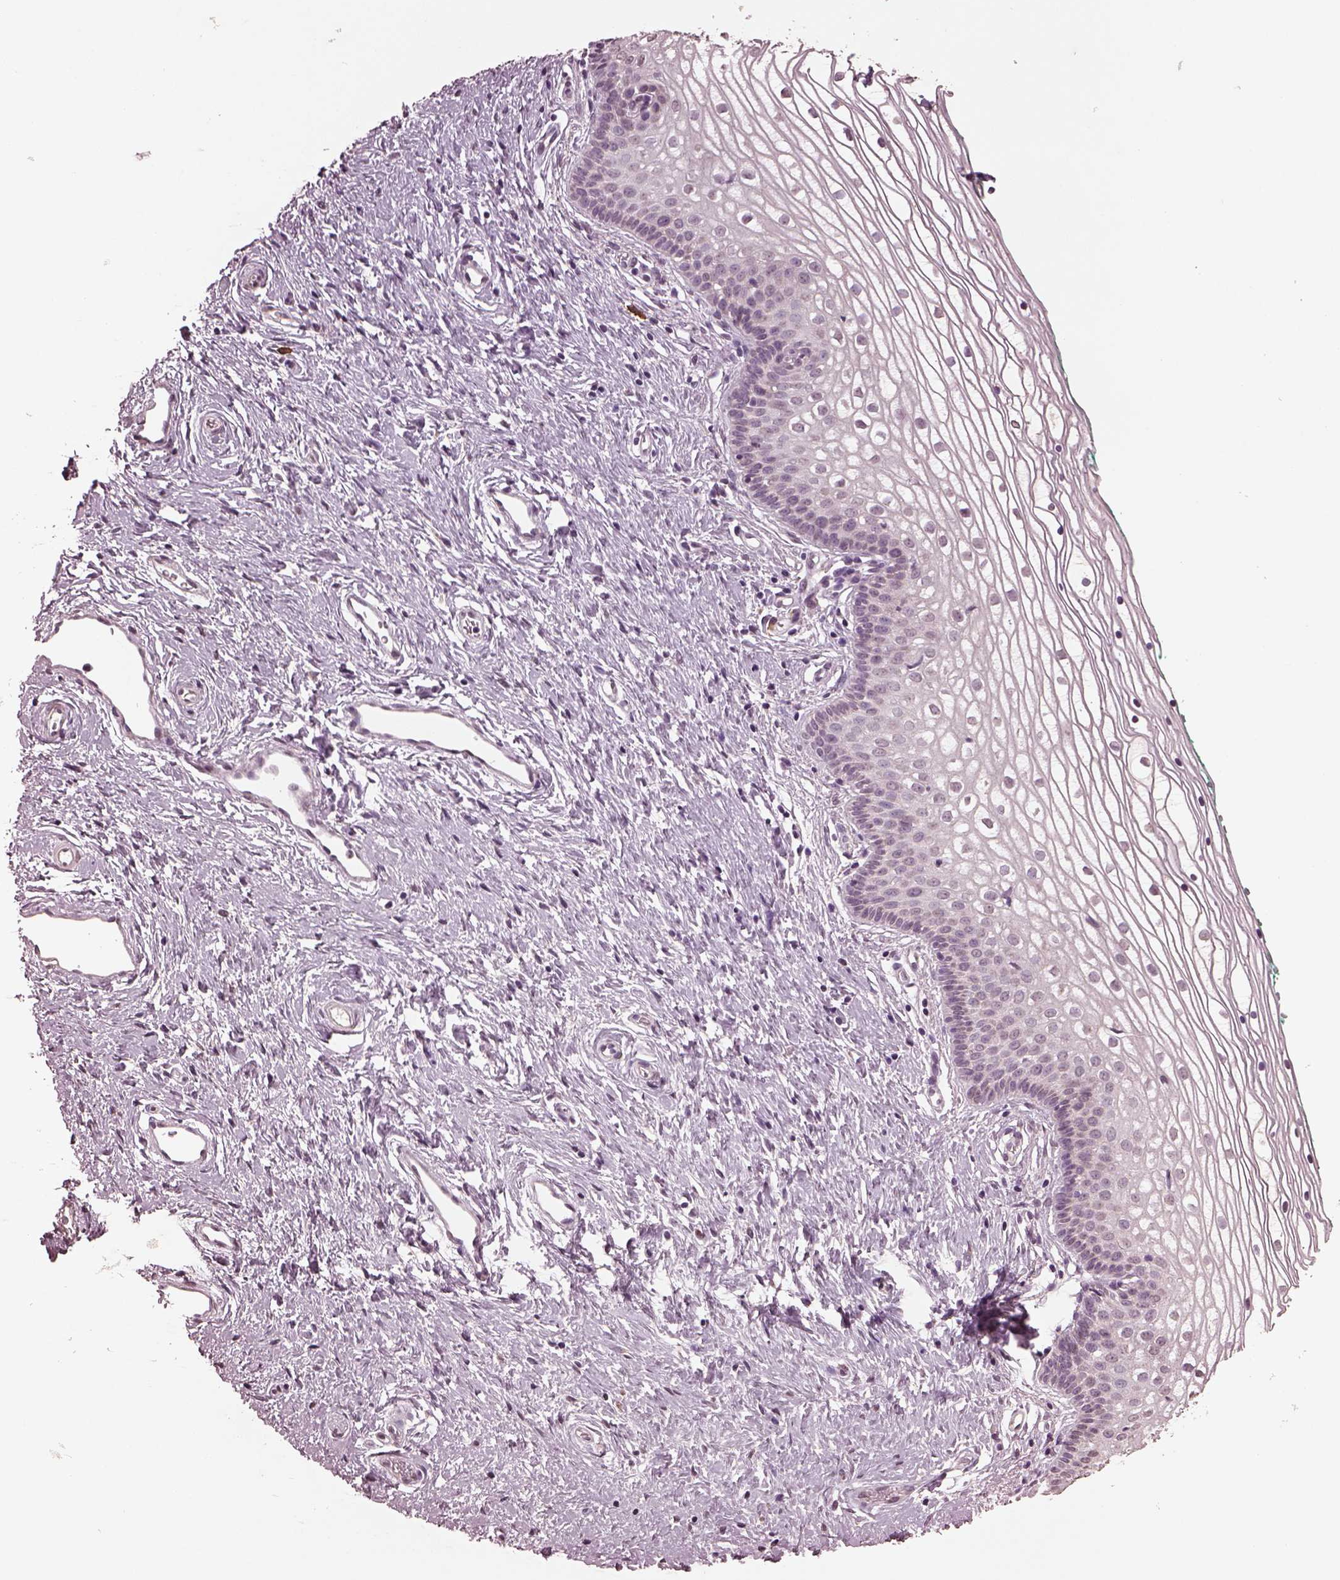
{"staining": {"intensity": "negative", "quantity": "none", "location": "none"}, "tissue": "vagina", "cell_type": "Squamous epithelial cells", "image_type": "normal", "snomed": [{"axis": "morphology", "description": "Normal tissue, NOS"}, {"axis": "topography", "description": "Vagina"}], "caption": "High power microscopy histopathology image of an immunohistochemistry (IHC) histopathology image of unremarkable vagina, revealing no significant positivity in squamous epithelial cells.", "gene": "IL18RAP", "patient": {"sex": "female", "age": 36}}